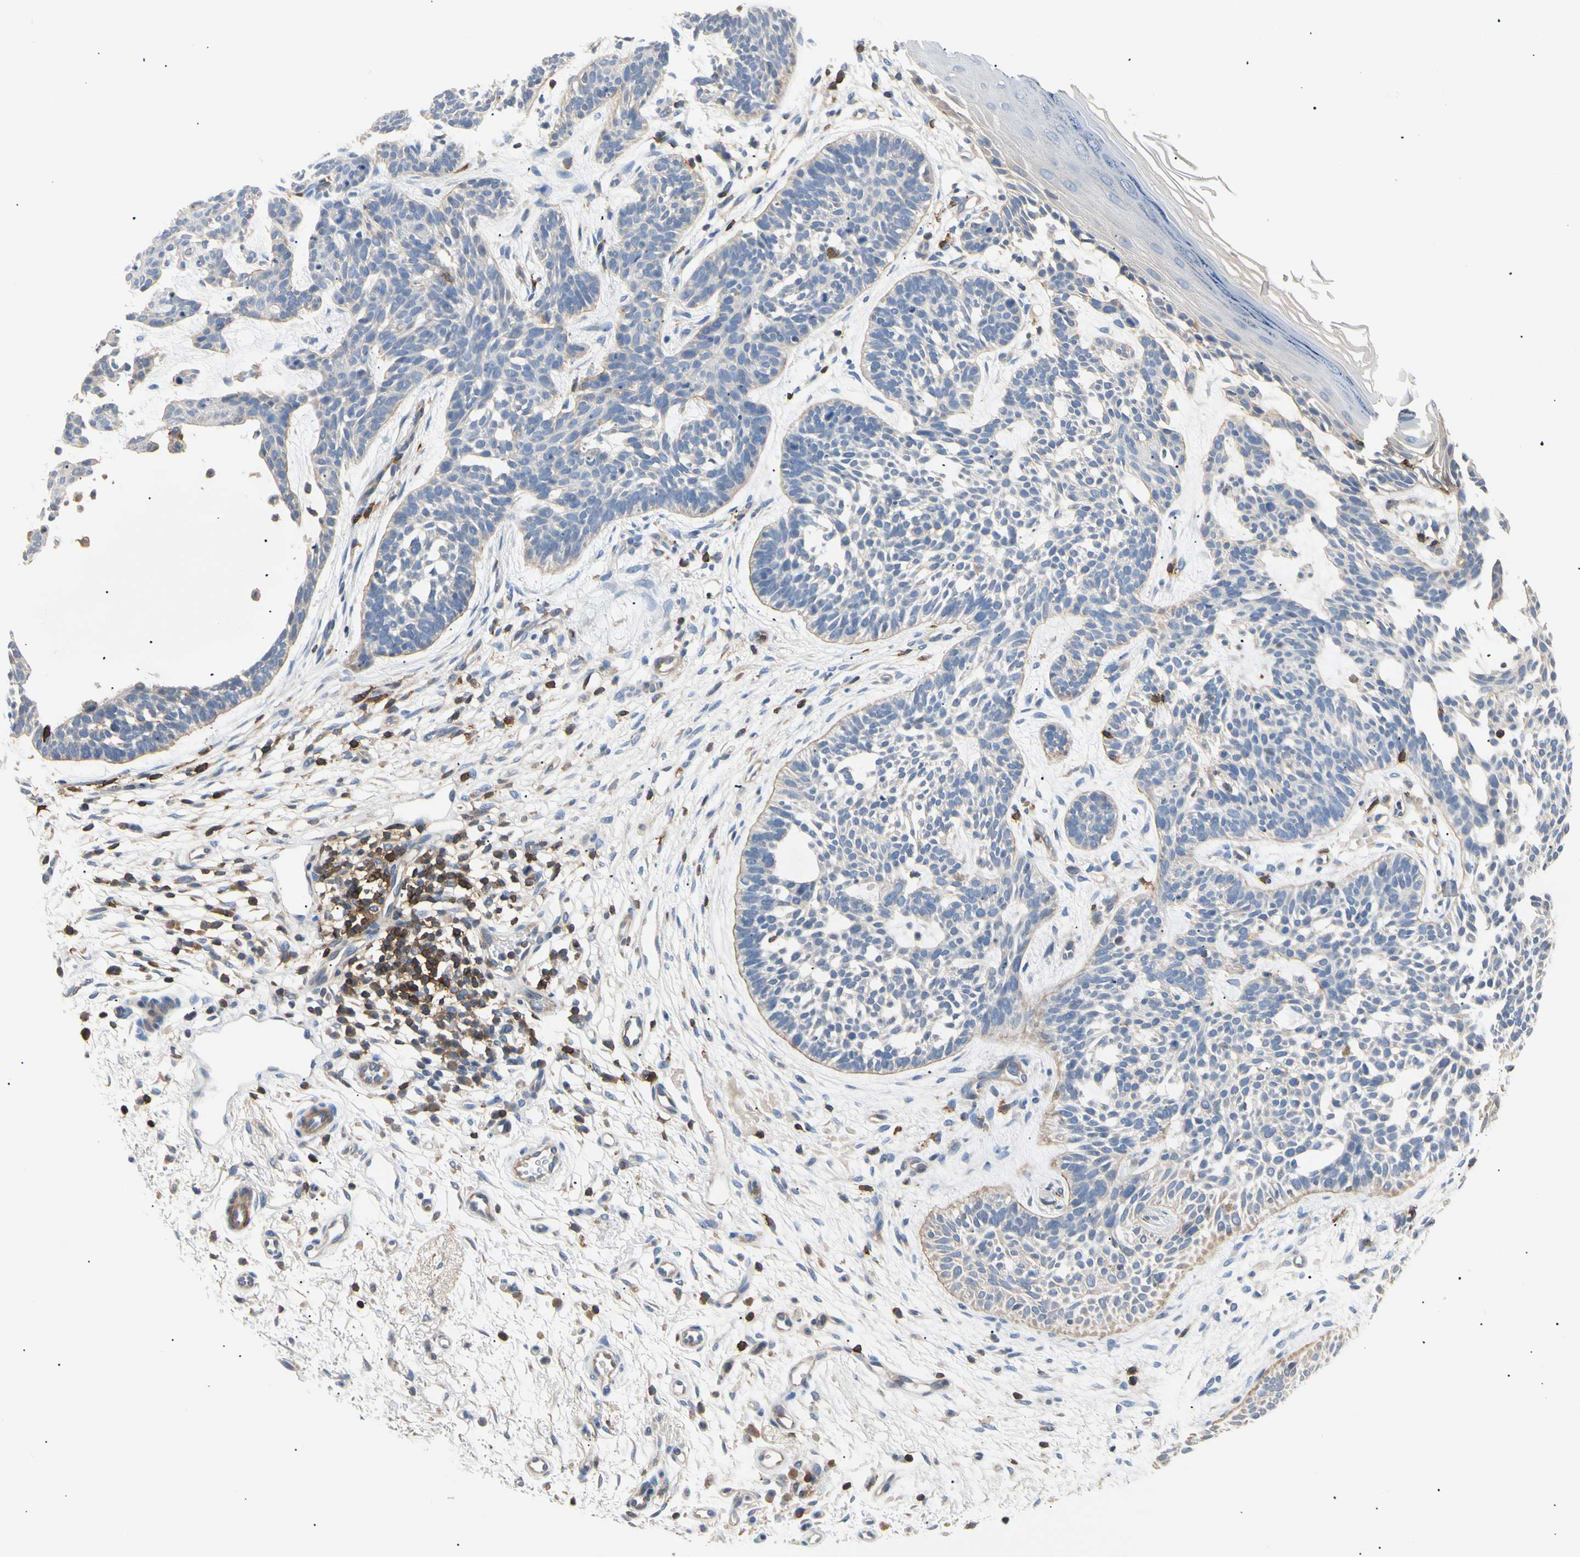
{"staining": {"intensity": "negative", "quantity": "none", "location": "none"}, "tissue": "skin cancer", "cell_type": "Tumor cells", "image_type": "cancer", "snomed": [{"axis": "morphology", "description": "Normal tissue, NOS"}, {"axis": "morphology", "description": "Basal cell carcinoma"}, {"axis": "topography", "description": "Skin"}], "caption": "This photomicrograph is of skin cancer (basal cell carcinoma) stained with immunohistochemistry to label a protein in brown with the nuclei are counter-stained blue. There is no positivity in tumor cells.", "gene": "TNFRSF18", "patient": {"sex": "female", "age": 69}}